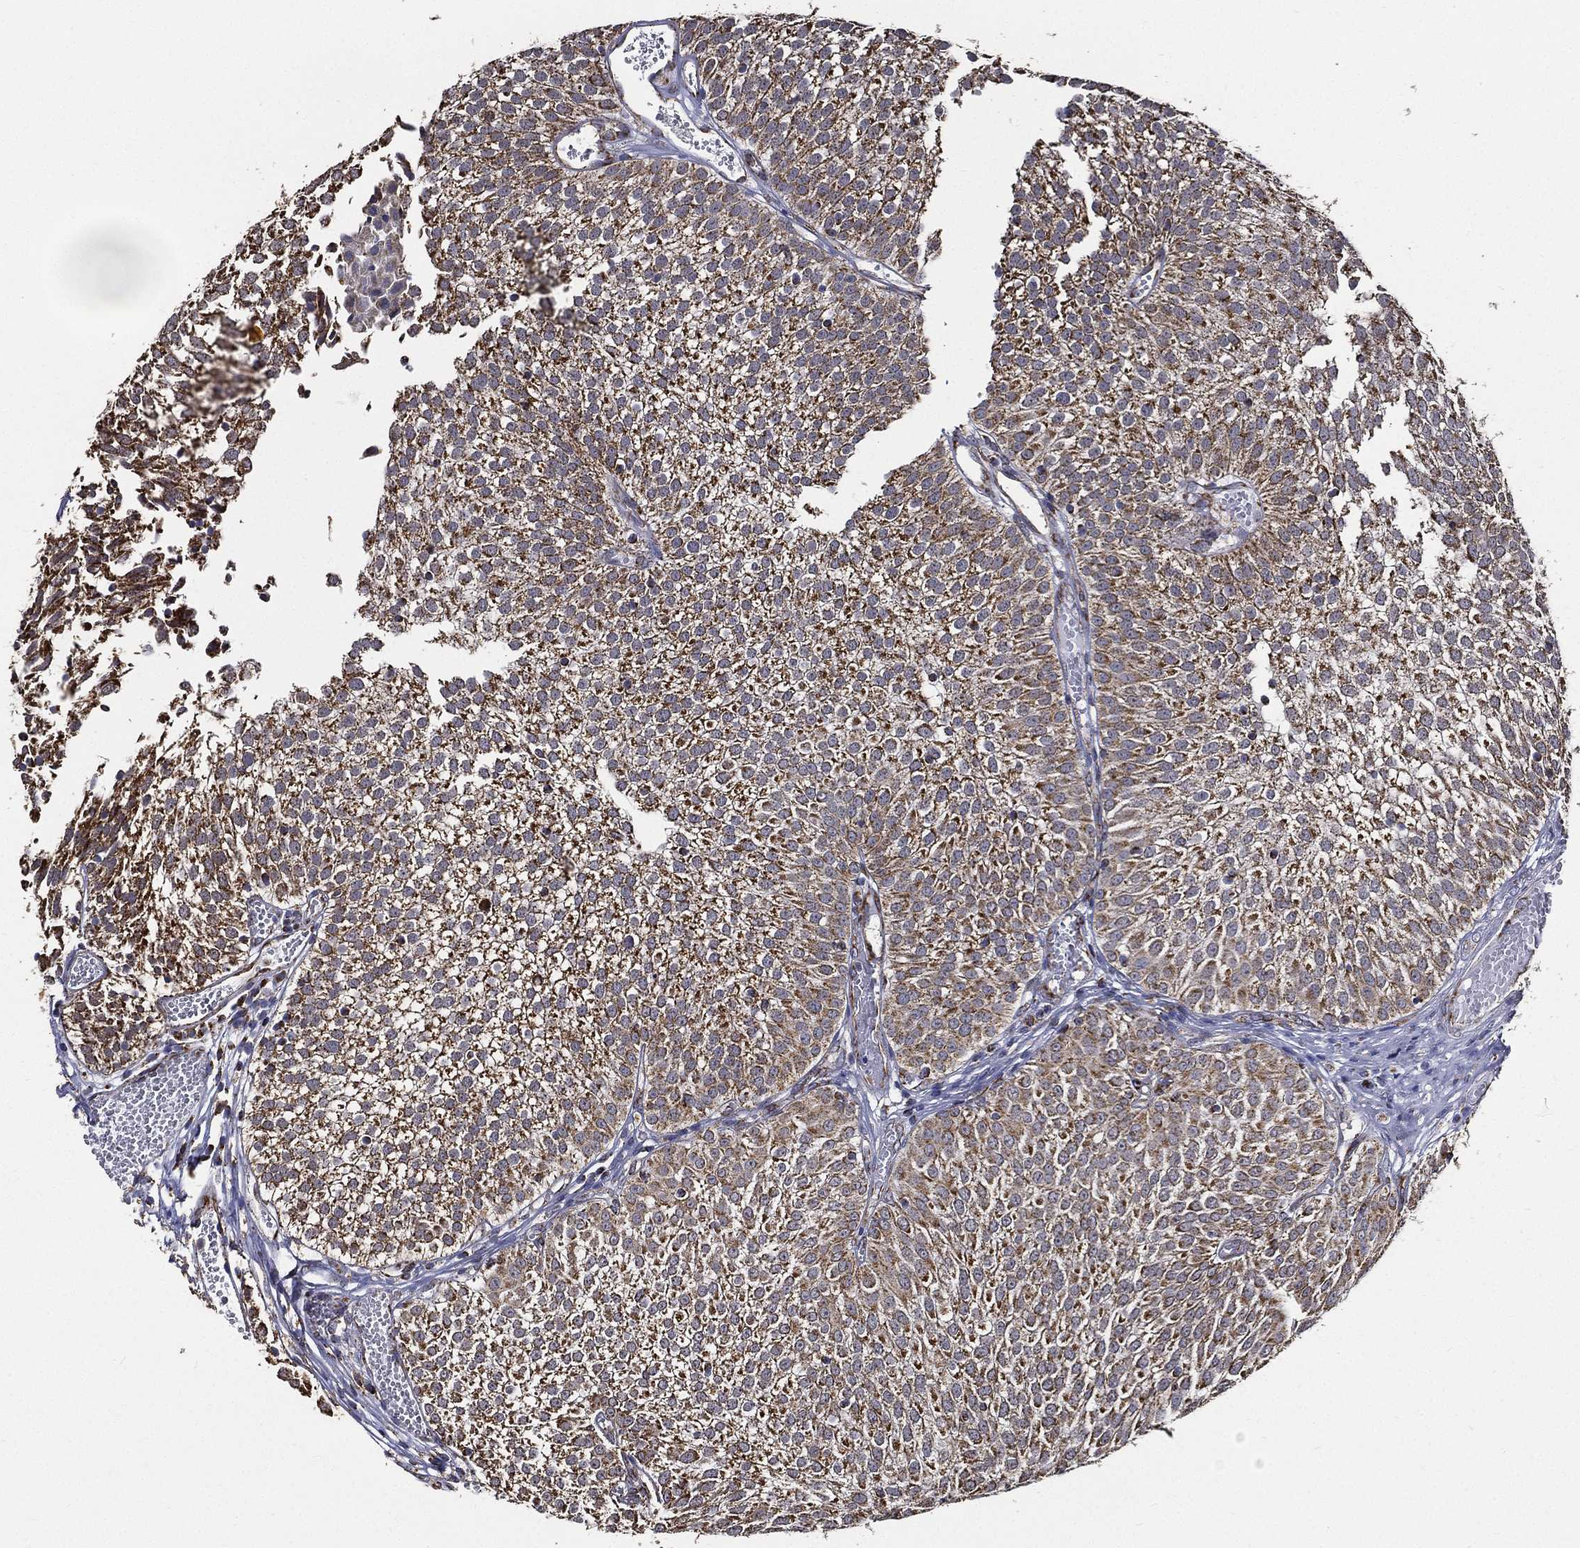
{"staining": {"intensity": "moderate", "quantity": "25%-75%", "location": "cytoplasmic/membranous"}, "tissue": "urothelial cancer", "cell_type": "Tumor cells", "image_type": "cancer", "snomed": [{"axis": "morphology", "description": "Urothelial carcinoma, Low grade"}, {"axis": "topography", "description": "Urinary bladder"}], "caption": "Protein positivity by IHC demonstrates moderate cytoplasmic/membranous staining in approximately 25%-75% of tumor cells in urothelial cancer.", "gene": "NDUFAB1", "patient": {"sex": "male", "age": 52}}